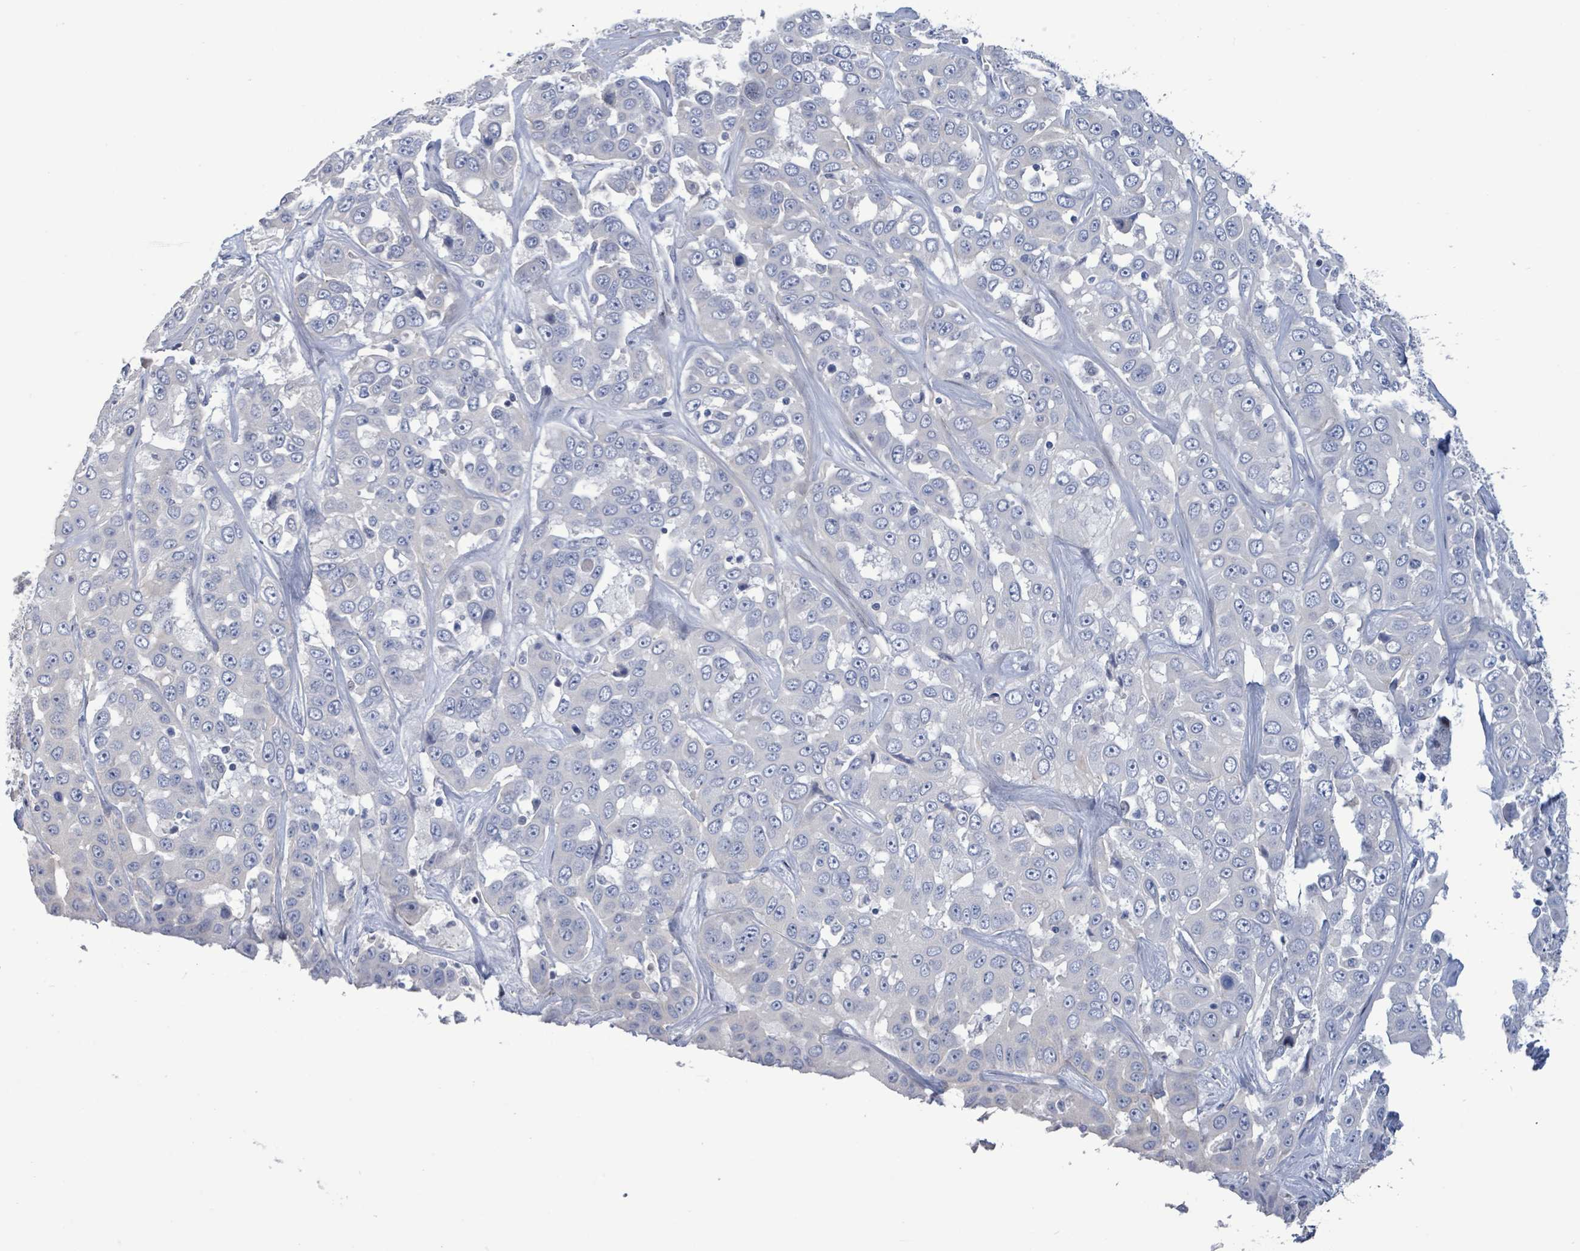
{"staining": {"intensity": "negative", "quantity": "none", "location": "none"}, "tissue": "liver cancer", "cell_type": "Tumor cells", "image_type": "cancer", "snomed": [{"axis": "morphology", "description": "Cholangiocarcinoma"}, {"axis": "topography", "description": "Liver"}], "caption": "A high-resolution micrograph shows immunohistochemistry staining of cholangiocarcinoma (liver), which displays no significant expression in tumor cells. The staining was performed using DAB to visualize the protein expression in brown, while the nuclei were stained in blue with hematoxylin (Magnification: 20x).", "gene": "NTN3", "patient": {"sex": "female", "age": 52}}